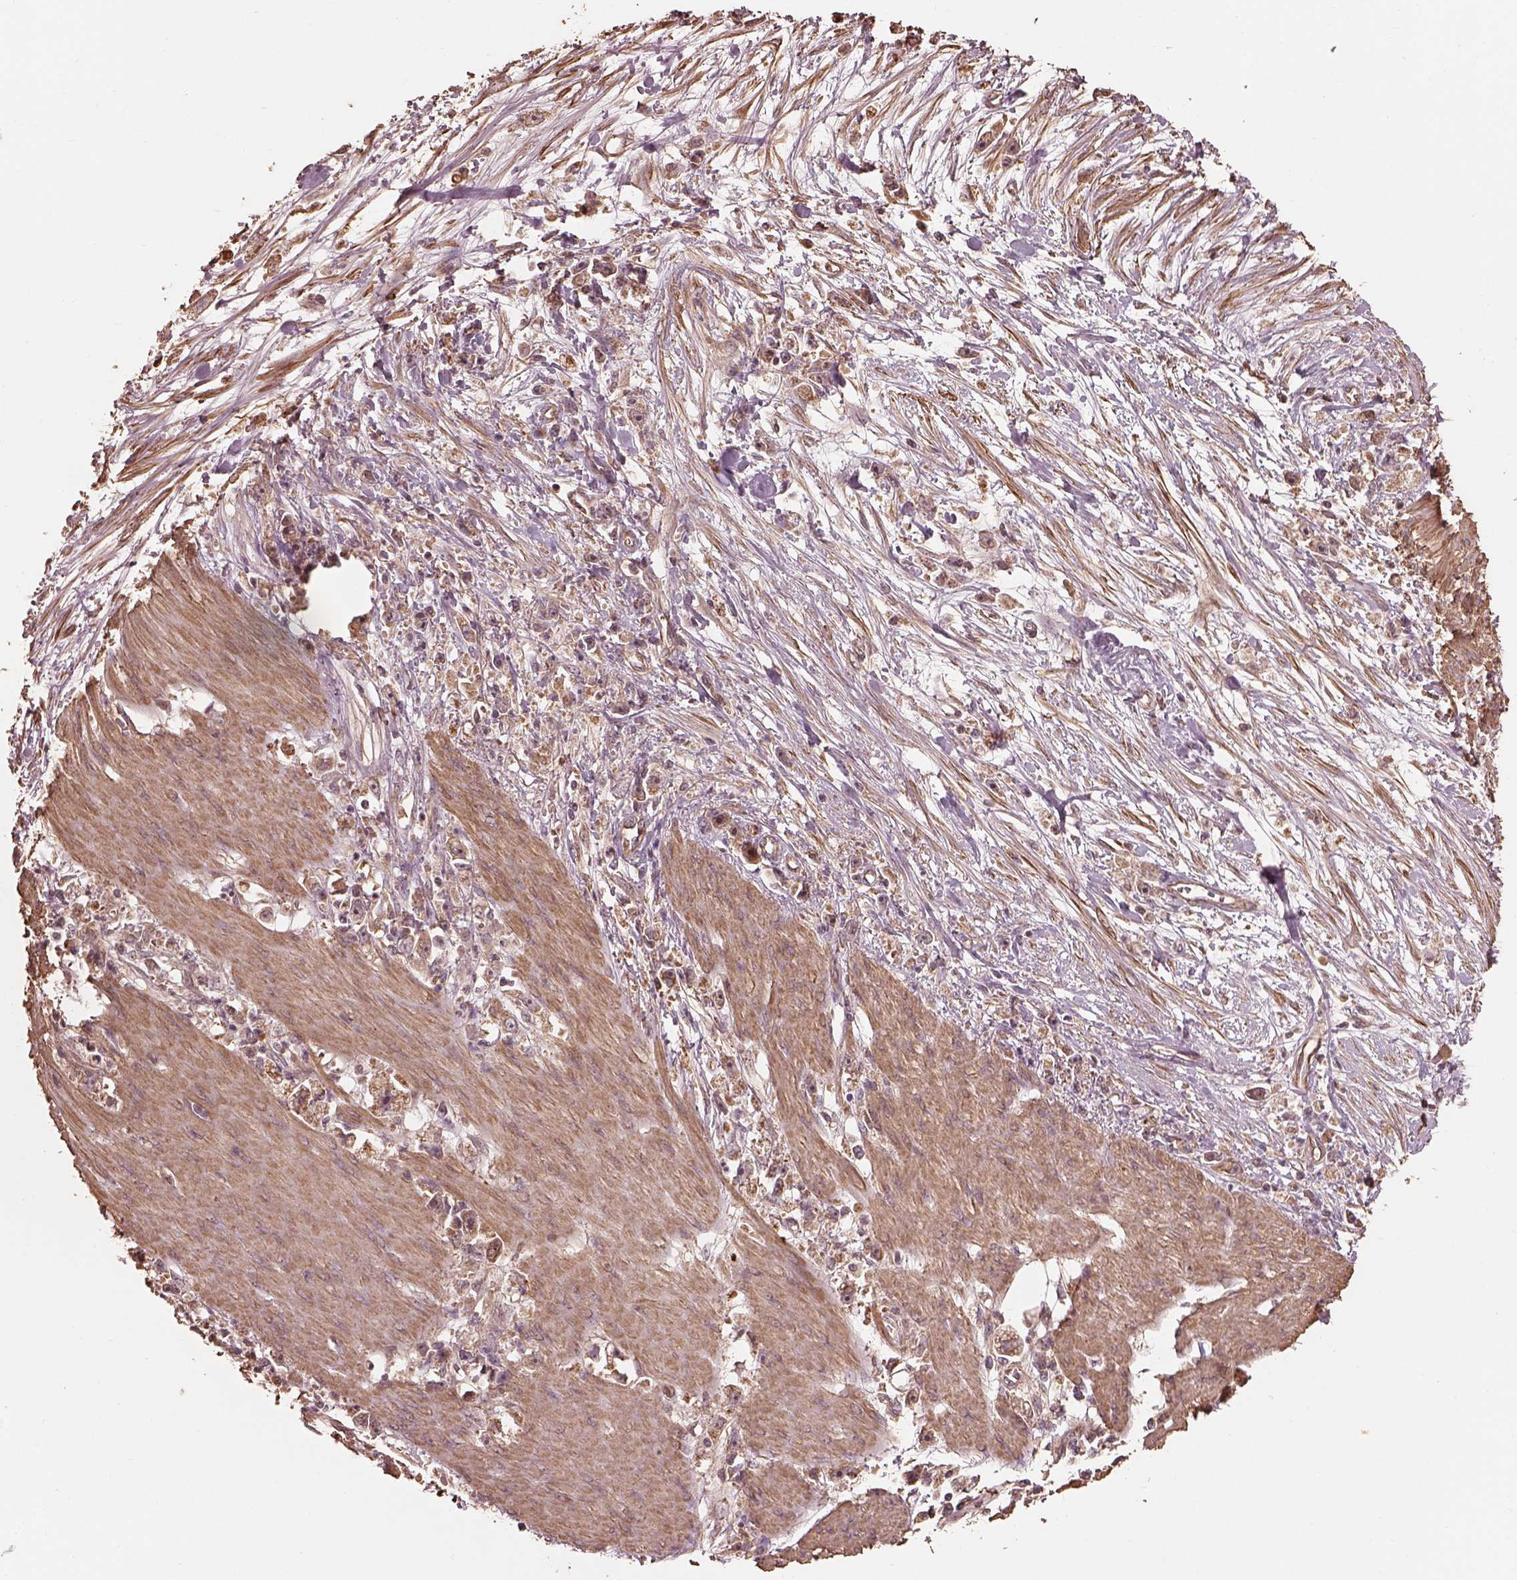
{"staining": {"intensity": "moderate", "quantity": "25%-75%", "location": "cytoplasmic/membranous"}, "tissue": "stomach cancer", "cell_type": "Tumor cells", "image_type": "cancer", "snomed": [{"axis": "morphology", "description": "Adenocarcinoma, NOS"}, {"axis": "topography", "description": "Stomach"}], "caption": "Tumor cells demonstrate moderate cytoplasmic/membranous staining in about 25%-75% of cells in stomach cancer (adenocarcinoma).", "gene": "METTL4", "patient": {"sex": "female", "age": 59}}